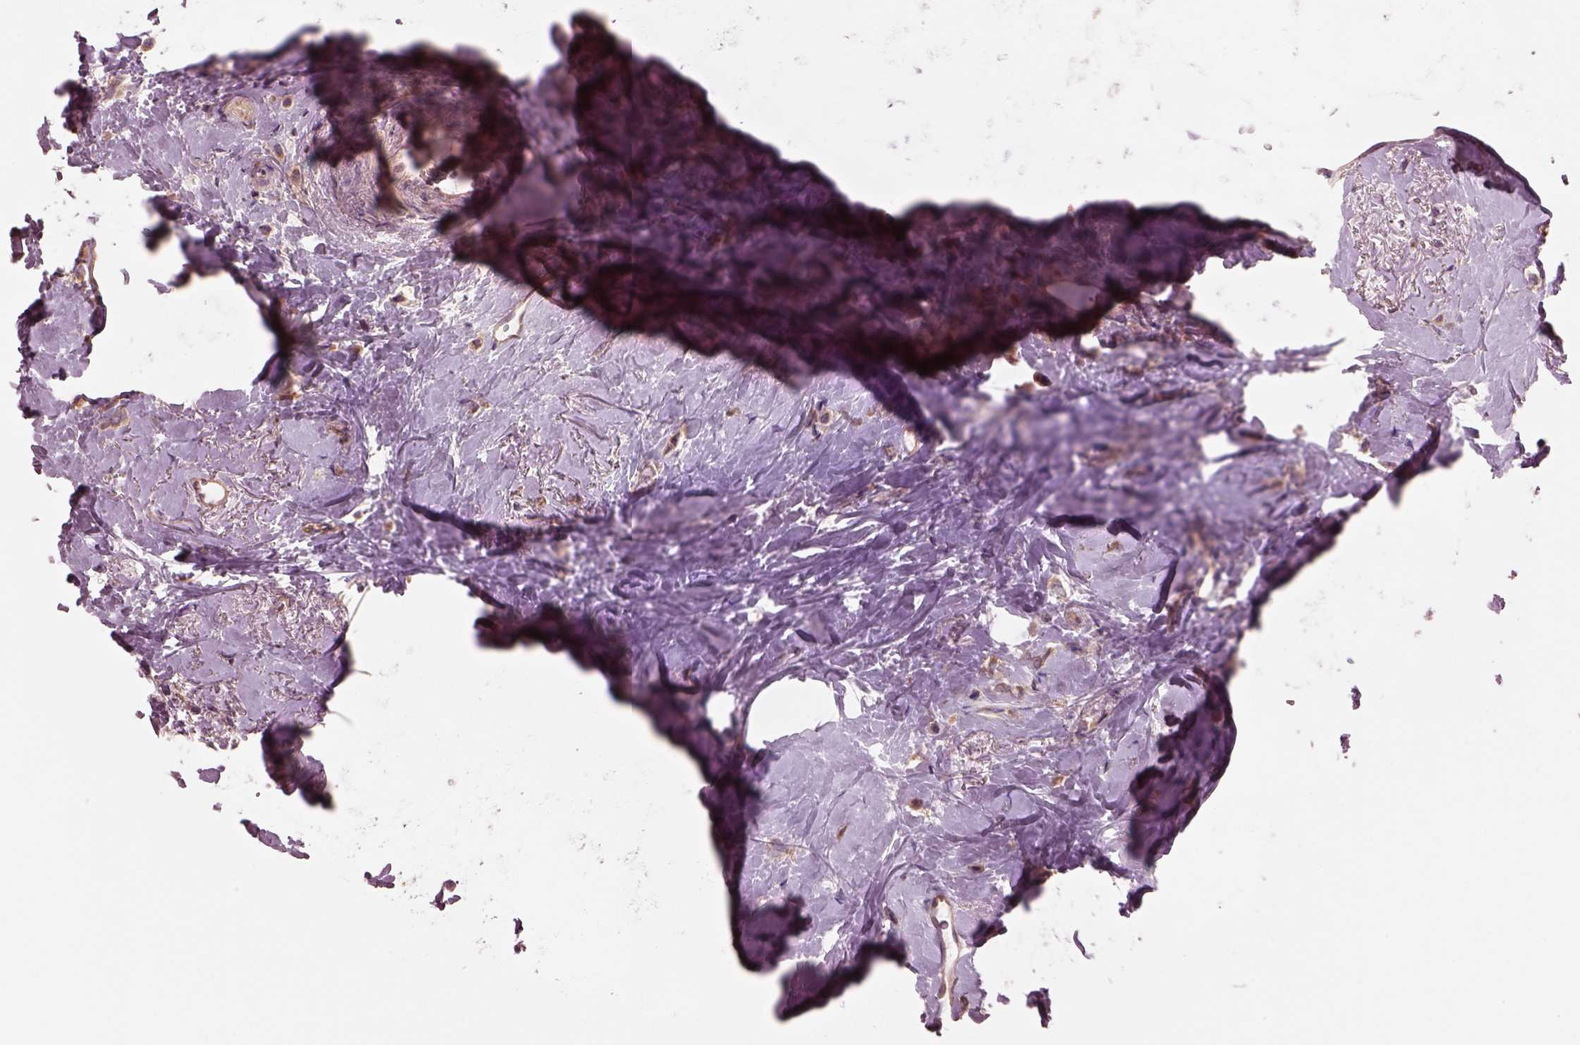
{"staining": {"intensity": "moderate", "quantity": ">75%", "location": "cytoplasmic/membranous"}, "tissue": "breast cancer", "cell_type": "Tumor cells", "image_type": "cancer", "snomed": [{"axis": "morphology", "description": "Lobular carcinoma"}, {"axis": "topography", "description": "Breast"}], "caption": "Breast cancer stained for a protein (brown) shows moderate cytoplasmic/membranous positive positivity in approximately >75% of tumor cells.", "gene": "STK33", "patient": {"sex": "female", "age": 66}}